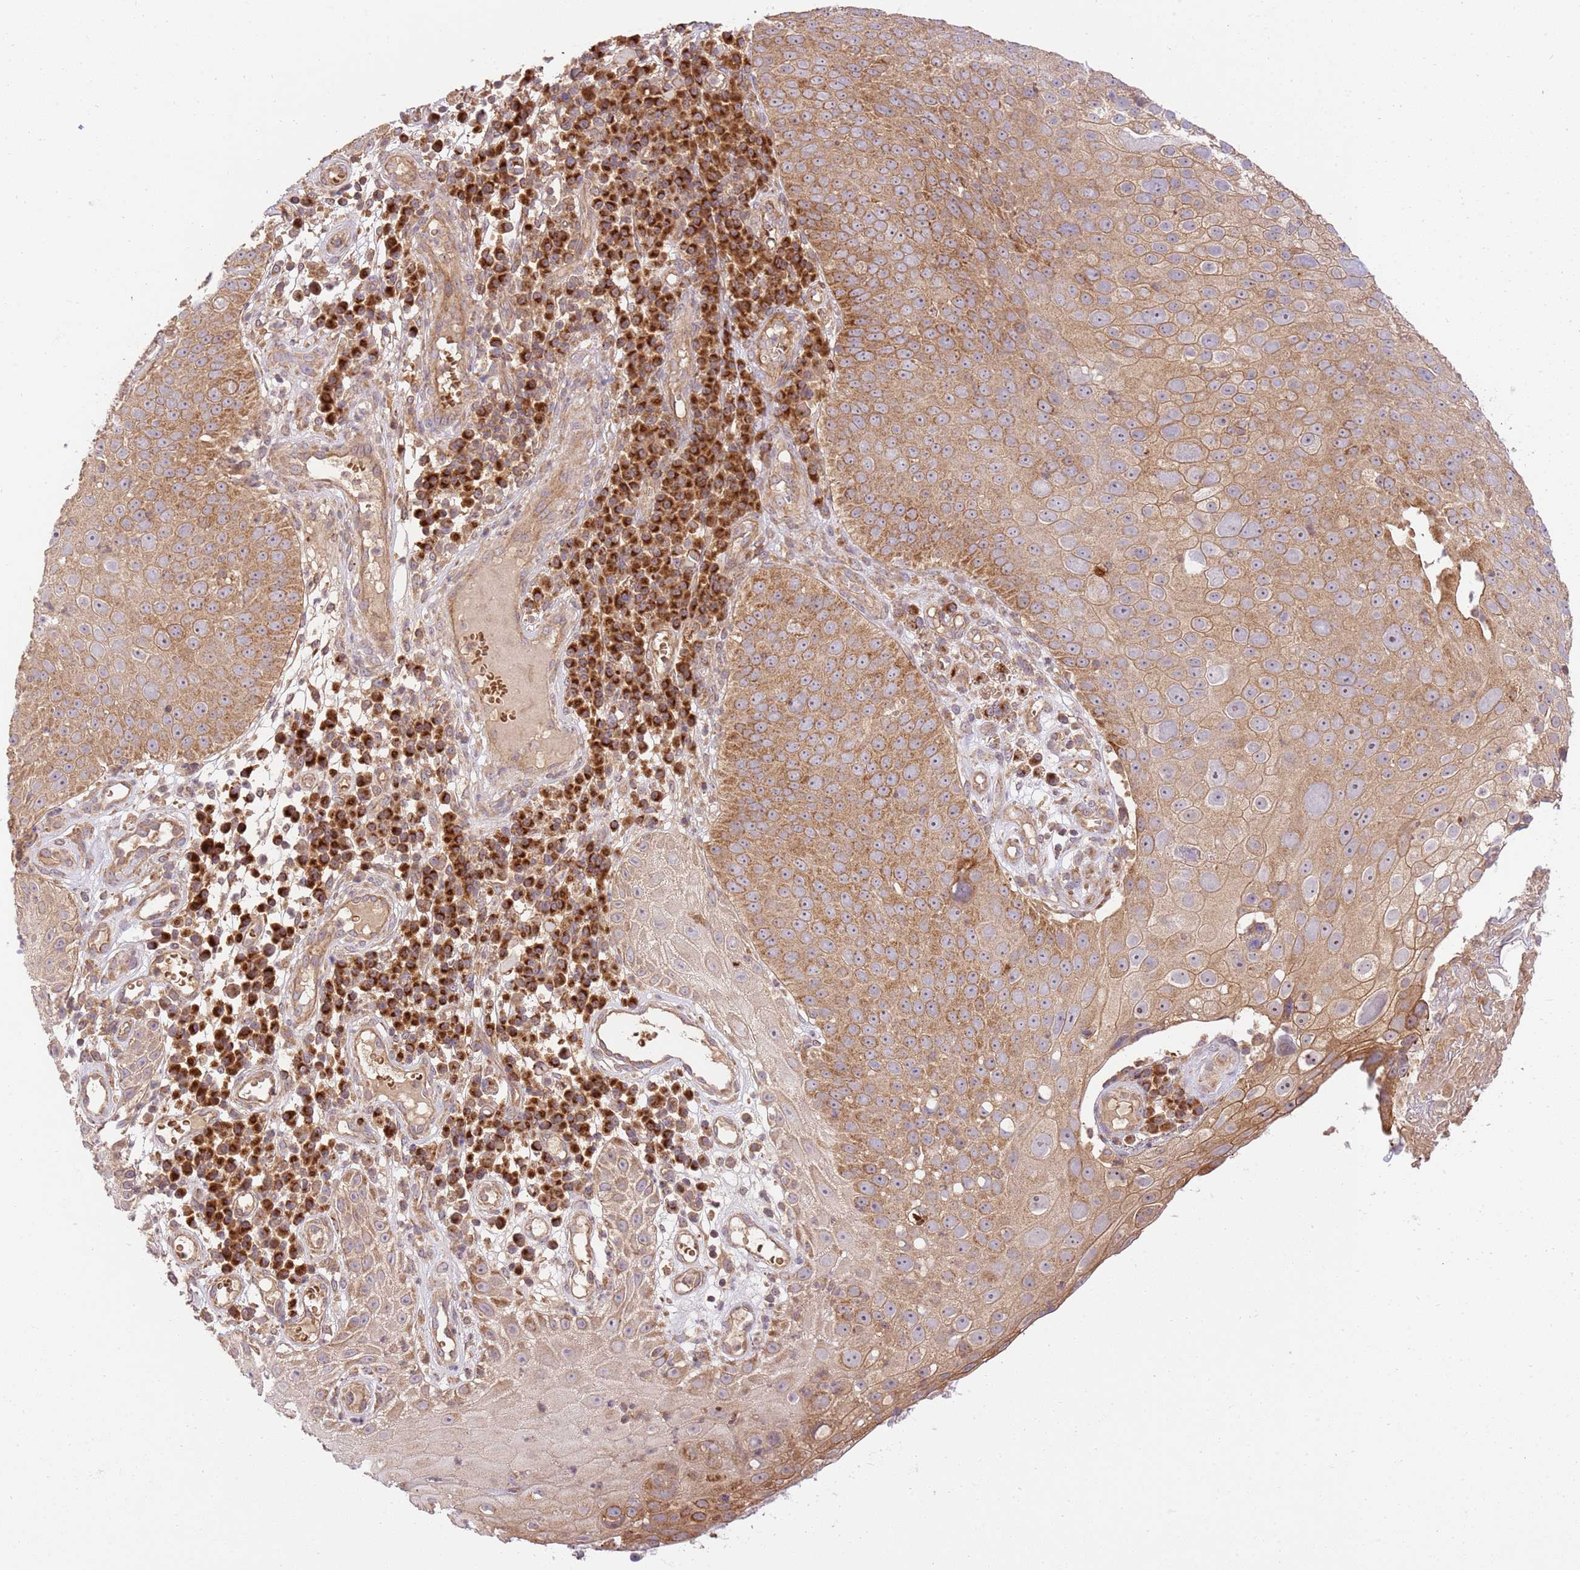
{"staining": {"intensity": "moderate", "quantity": ">75%", "location": "cytoplasmic/membranous,nuclear"}, "tissue": "skin cancer", "cell_type": "Tumor cells", "image_type": "cancer", "snomed": [{"axis": "morphology", "description": "Squamous cell carcinoma, NOS"}, {"axis": "topography", "description": "Skin"}], "caption": "Immunohistochemical staining of skin squamous cell carcinoma displays medium levels of moderate cytoplasmic/membranous and nuclear protein expression in about >75% of tumor cells.", "gene": "SPATA2L", "patient": {"sex": "male", "age": 71}}